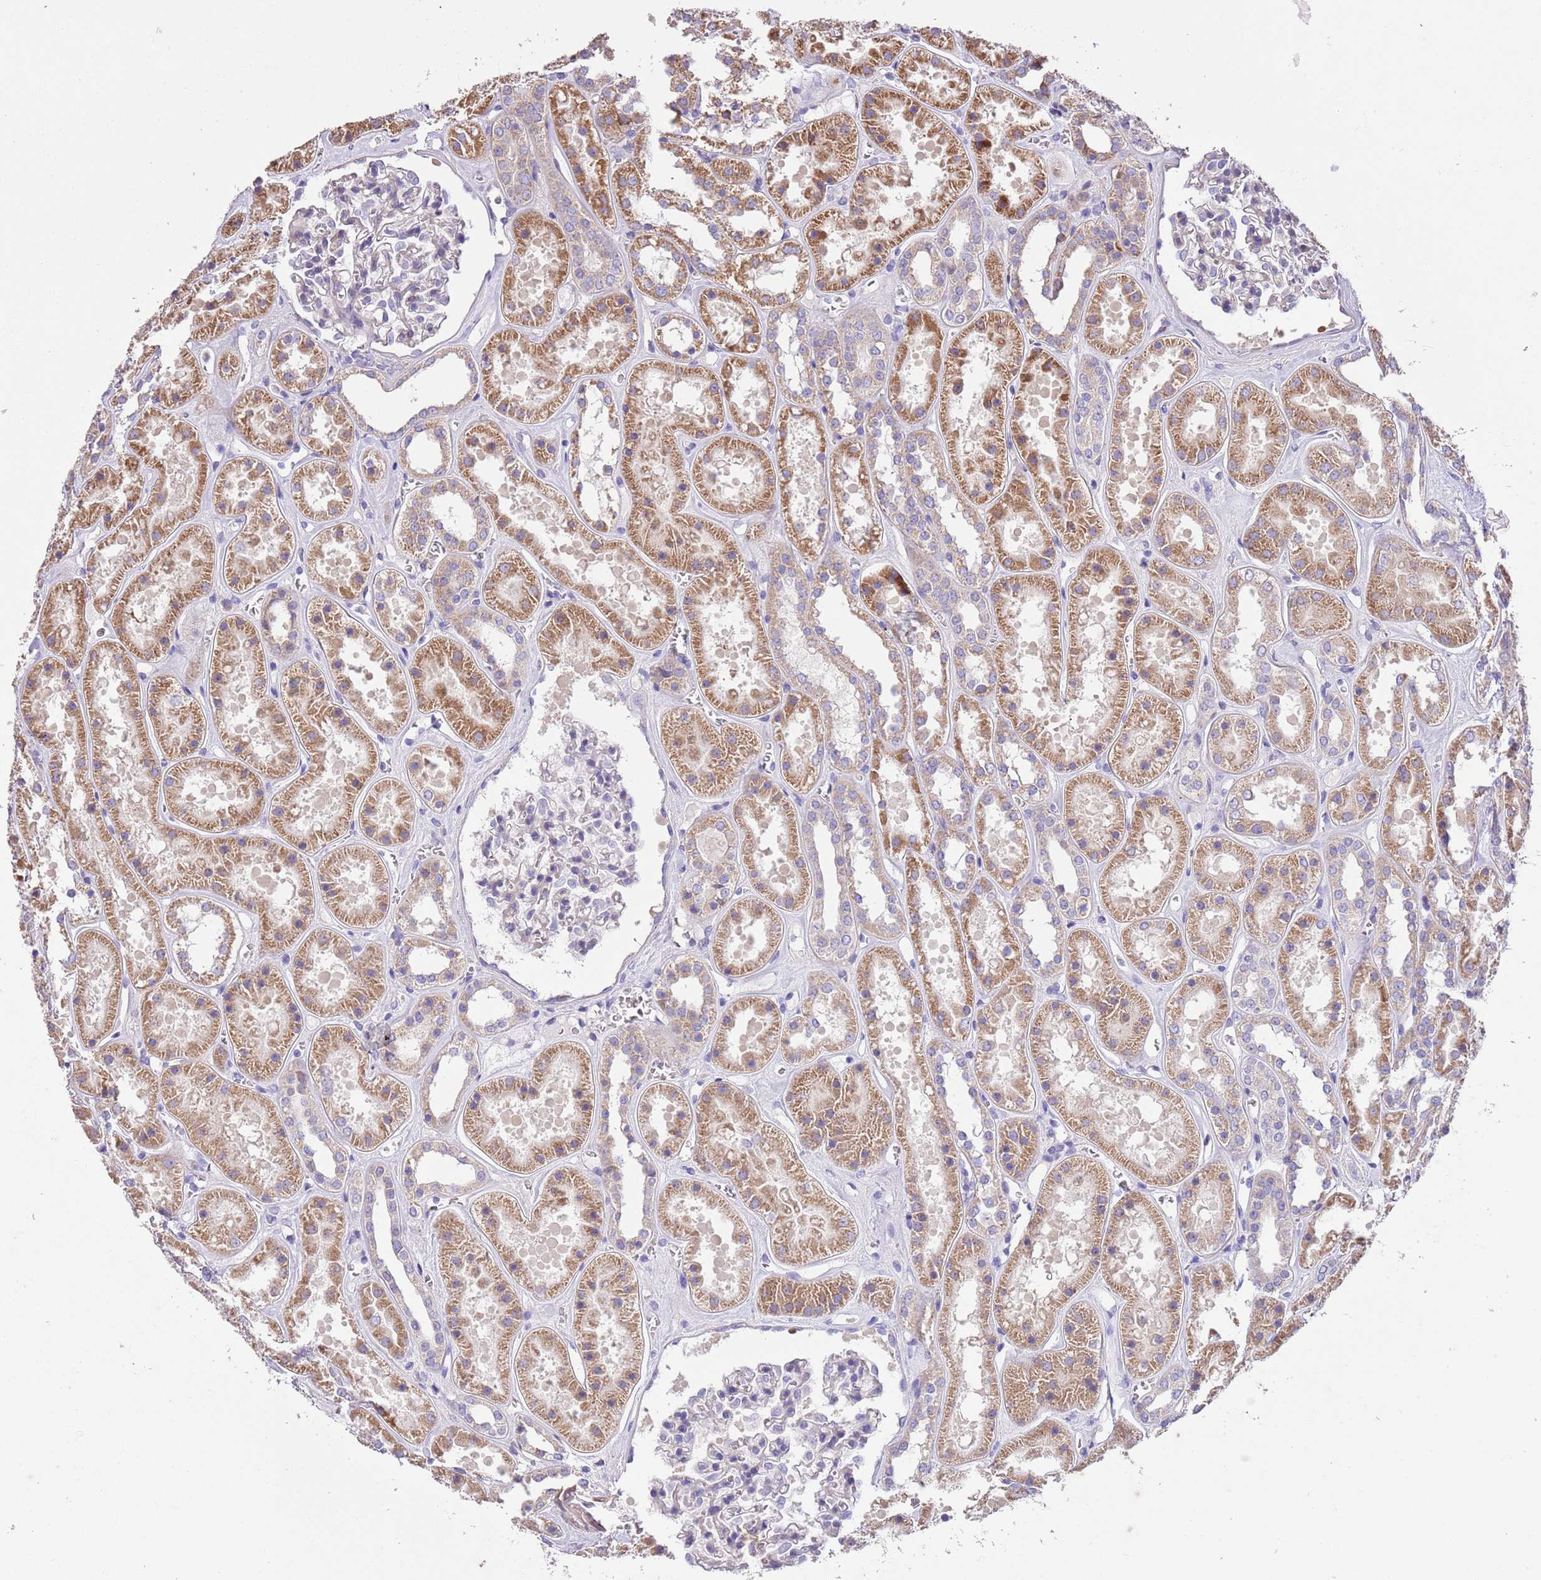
{"staining": {"intensity": "negative", "quantity": "none", "location": "none"}, "tissue": "kidney", "cell_type": "Cells in glomeruli", "image_type": "normal", "snomed": [{"axis": "morphology", "description": "Normal tissue, NOS"}, {"axis": "topography", "description": "Kidney"}], "caption": "IHC photomicrograph of benign kidney stained for a protein (brown), which shows no positivity in cells in glomeruli.", "gene": "PIGA", "patient": {"sex": "female", "age": 41}}